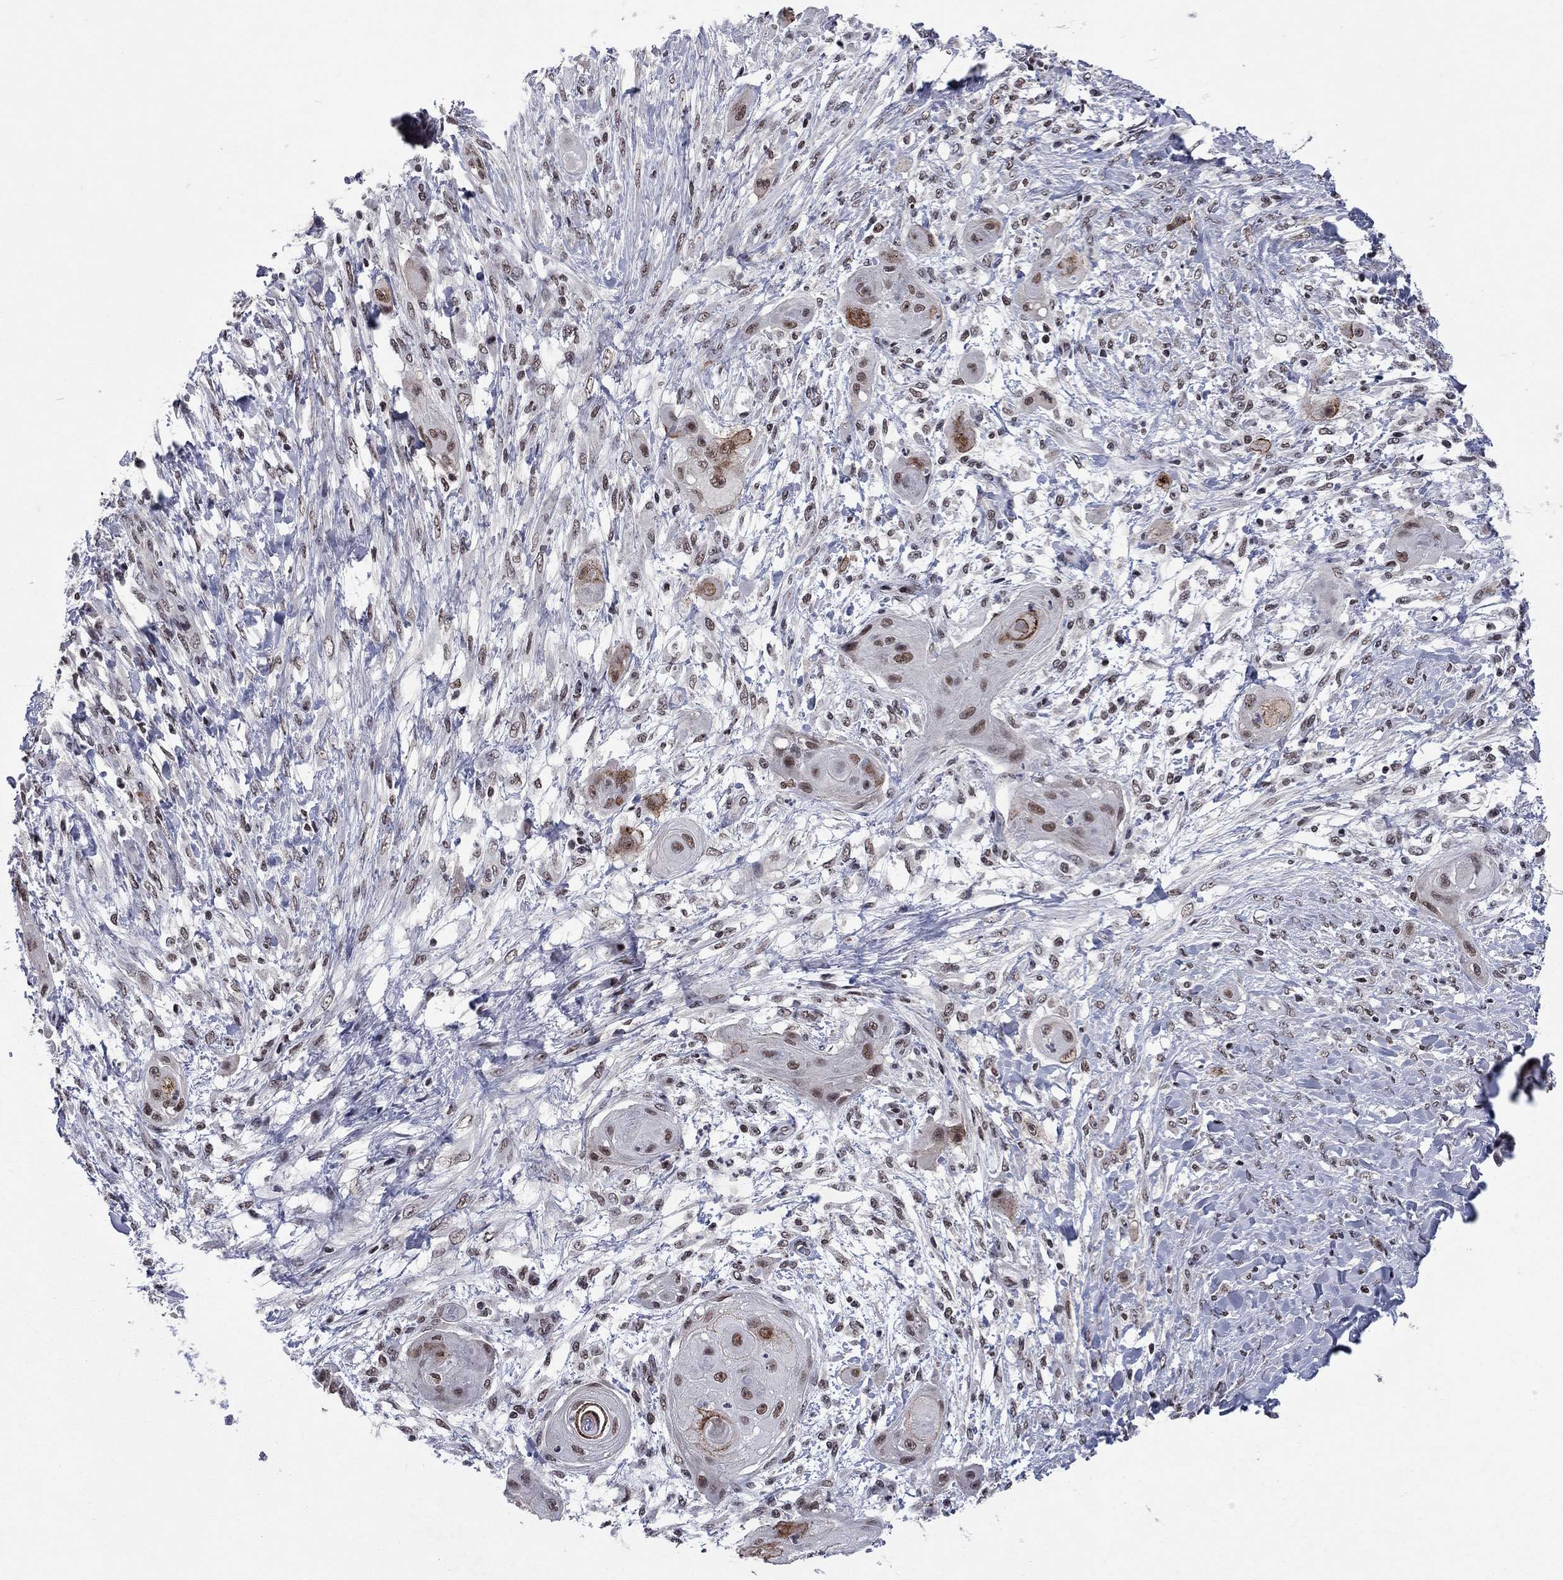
{"staining": {"intensity": "strong", "quantity": "<25%", "location": "cytoplasmic/membranous"}, "tissue": "skin cancer", "cell_type": "Tumor cells", "image_type": "cancer", "snomed": [{"axis": "morphology", "description": "Squamous cell carcinoma, NOS"}, {"axis": "topography", "description": "Skin"}], "caption": "Brown immunohistochemical staining in human skin cancer demonstrates strong cytoplasmic/membranous positivity in about <25% of tumor cells.", "gene": "TAF9", "patient": {"sex": "male", "age": 62}}